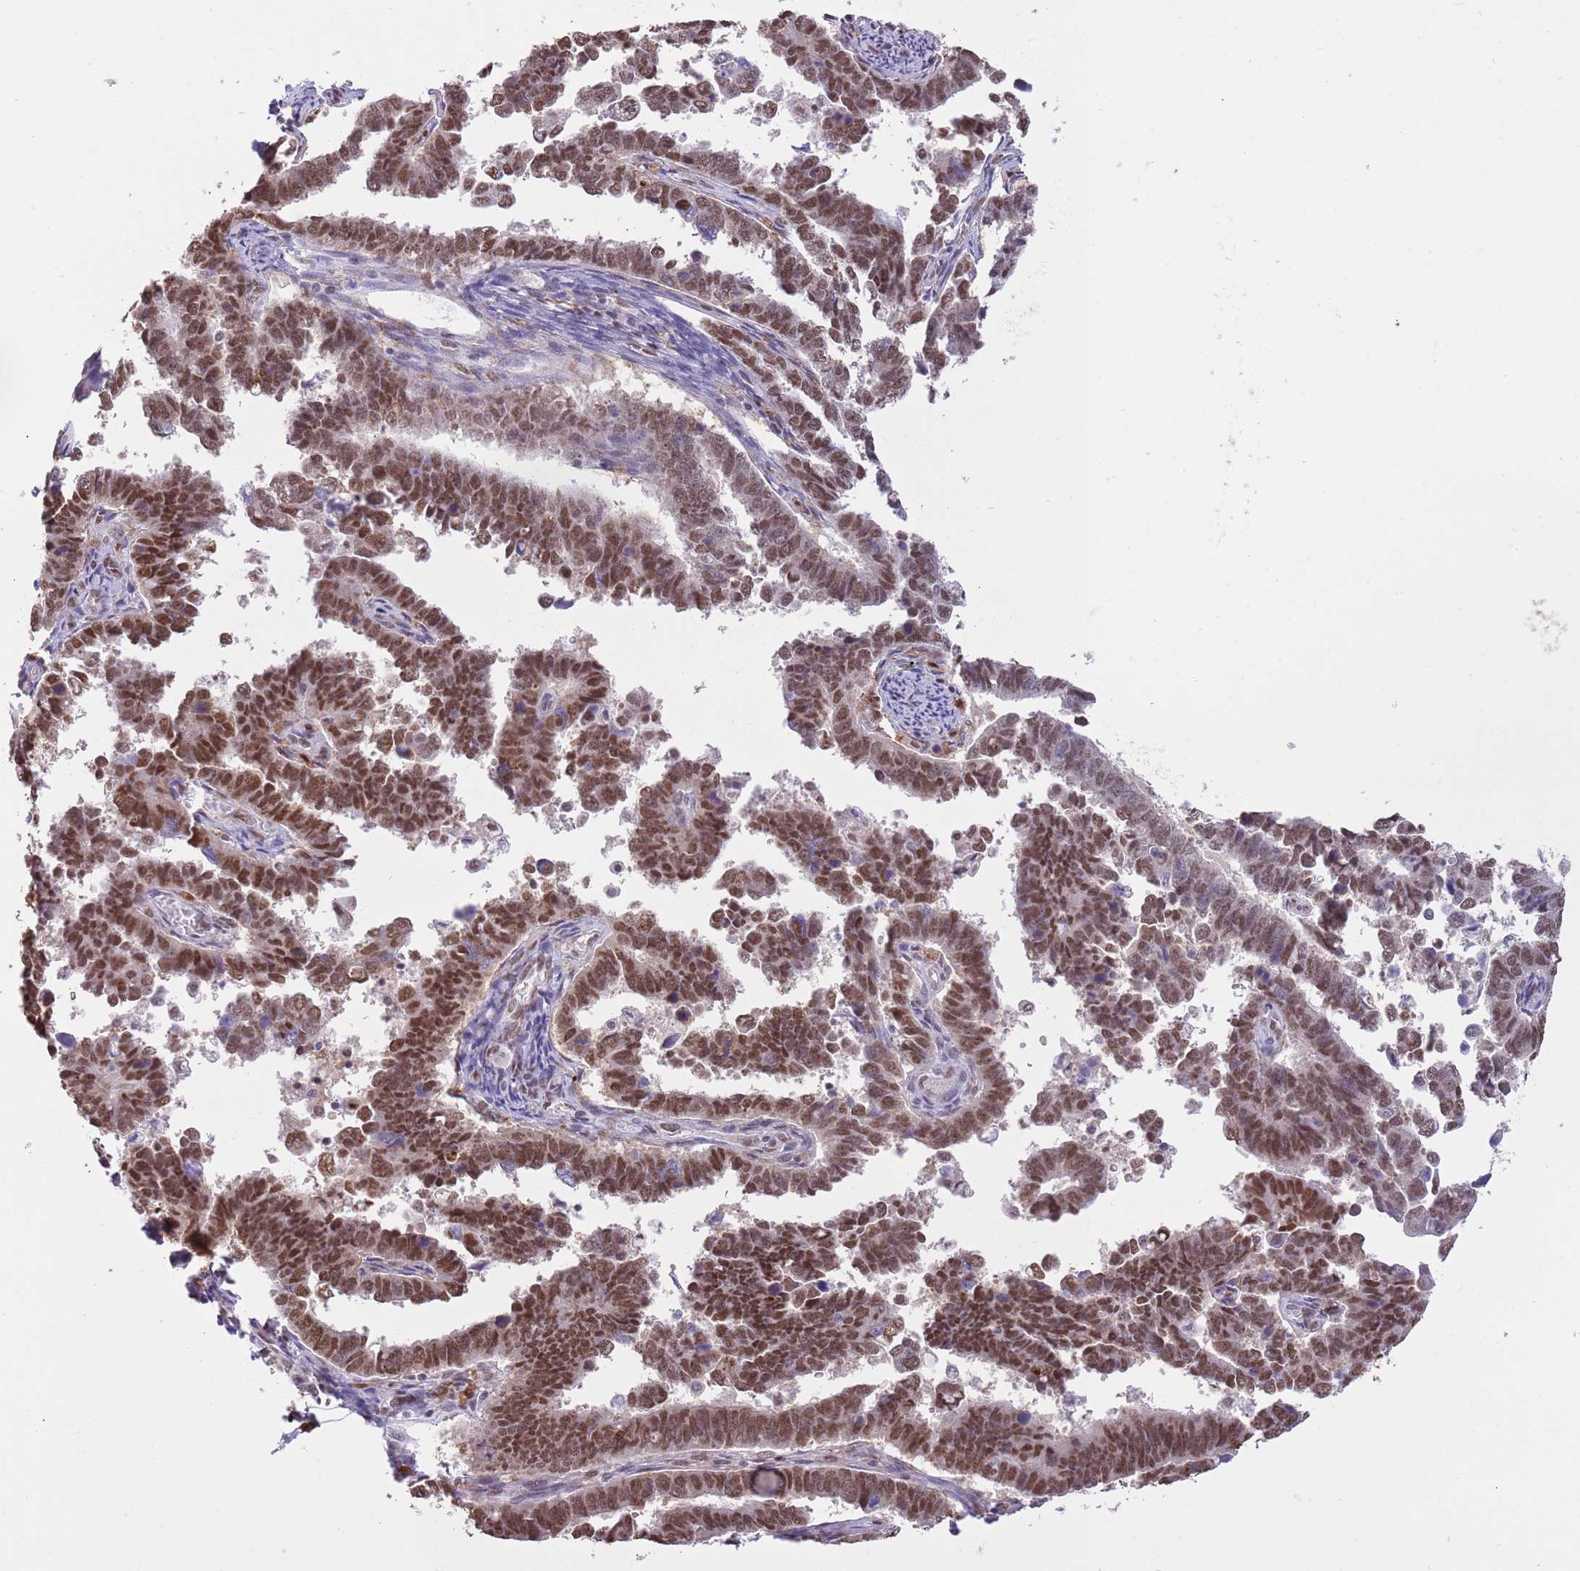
{"staining": {"intensity": "moderate", "quantity": ">75%", "location": "nuclear"}, "tissue": "endometrial cancer", "cell_type": "Tumor cells", "image_type": "cancer", "snomed": [{"axis": "morphology", "description": "Adenocarcinoma, NOS"}, {"axis": "topography", "description": "Endometrium"}], "caption": "Endometrial adenocarcinoma tissue exhibits moderate nuclear positivity in about >75% of tumor cells", "gene": "TRIM32", "patient": {"sex": "female", "age": 75}}